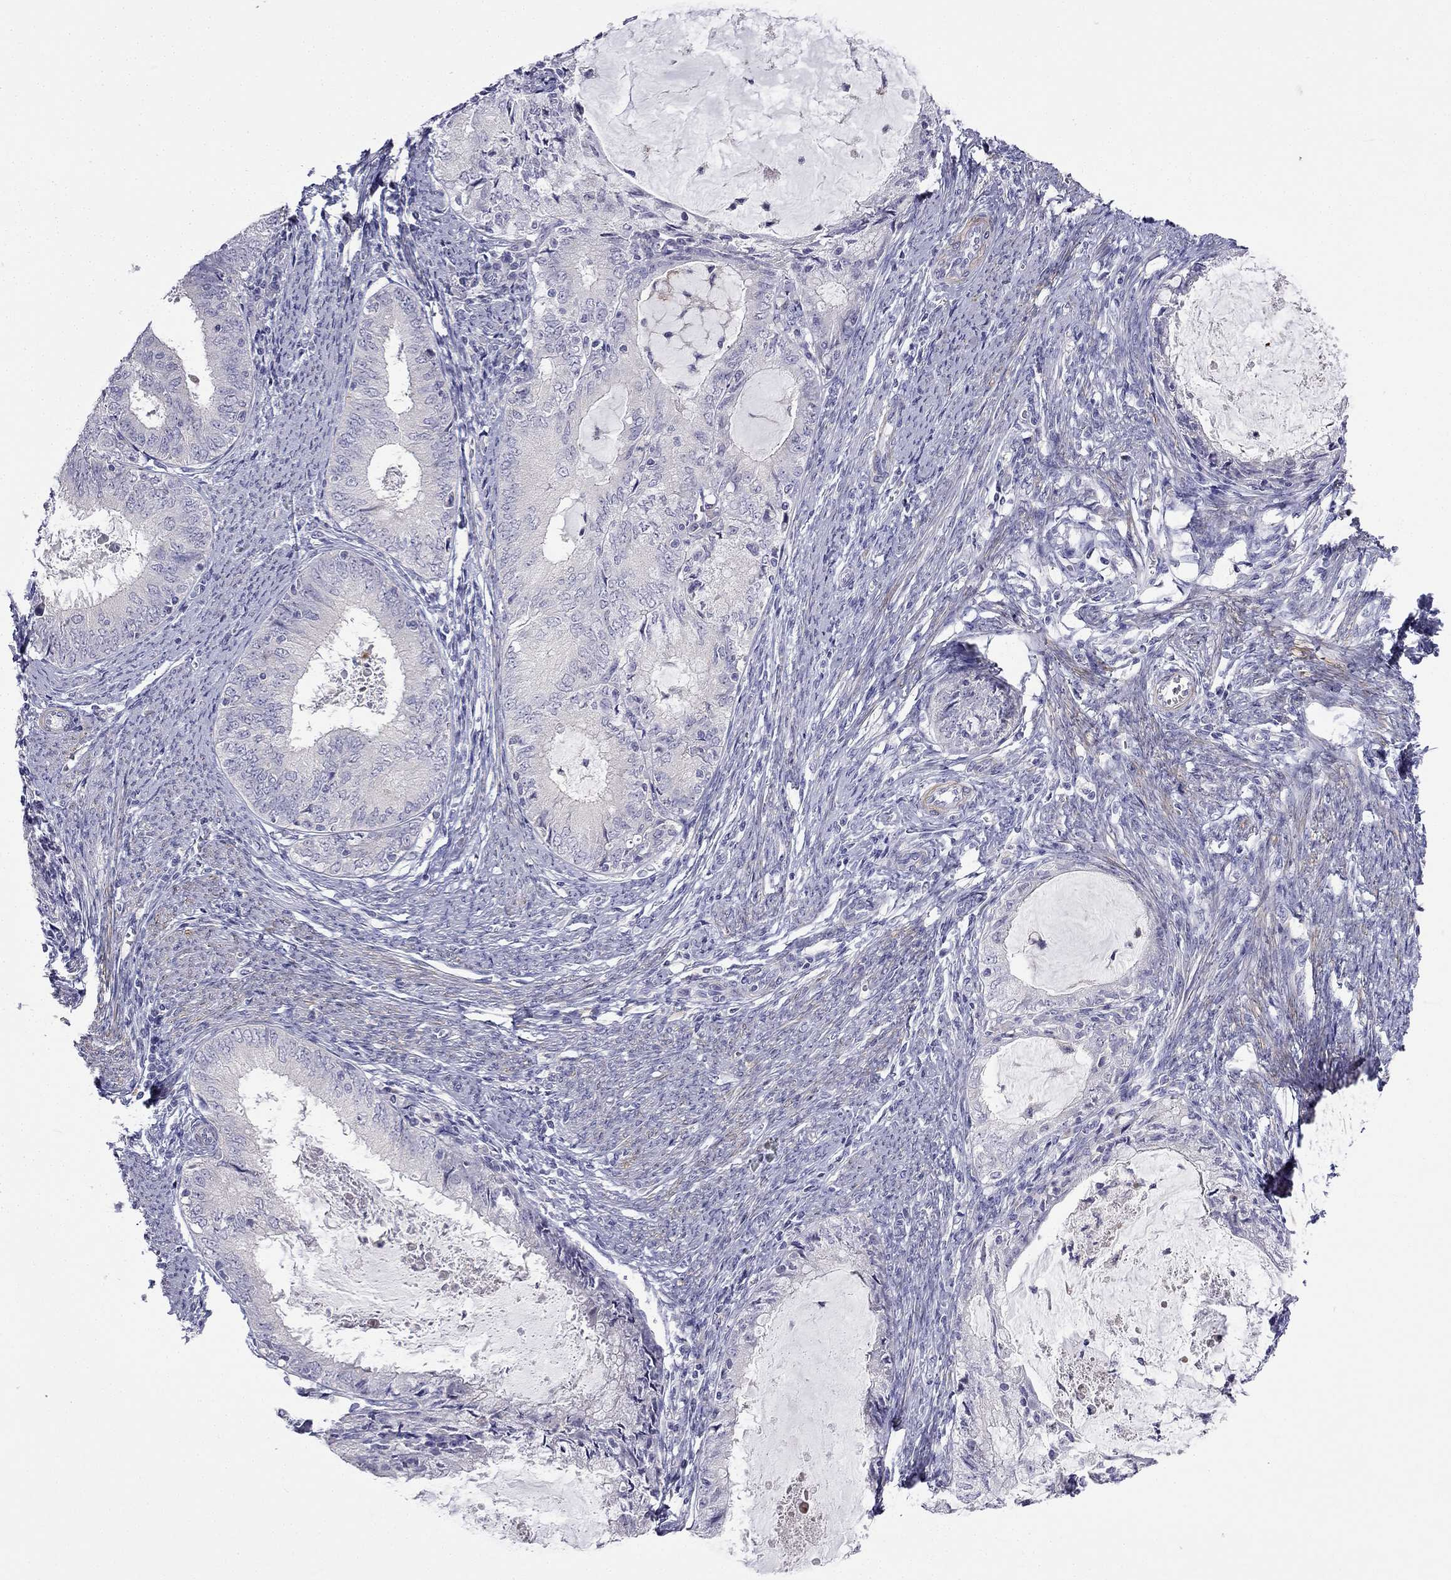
{"staining": {"intensity": "negative", "quantity": "none", "location": "none"}, "tissue": "endometrial cancer", "cell_type": "Tumor cells", "image_type": "cancer", "snomed": [{"axis": "morphology", "description": "Adenocarcinoma, NOS"}, {"axis": "topography", "description": "Endometrium"}], "caption": "Endometrial adenocarcinoma was stained to show a protein in brown. There is no significant expression in tumor cells.", "gene": "C16orf89", "patient": {"sex": "female", "age": 57}}